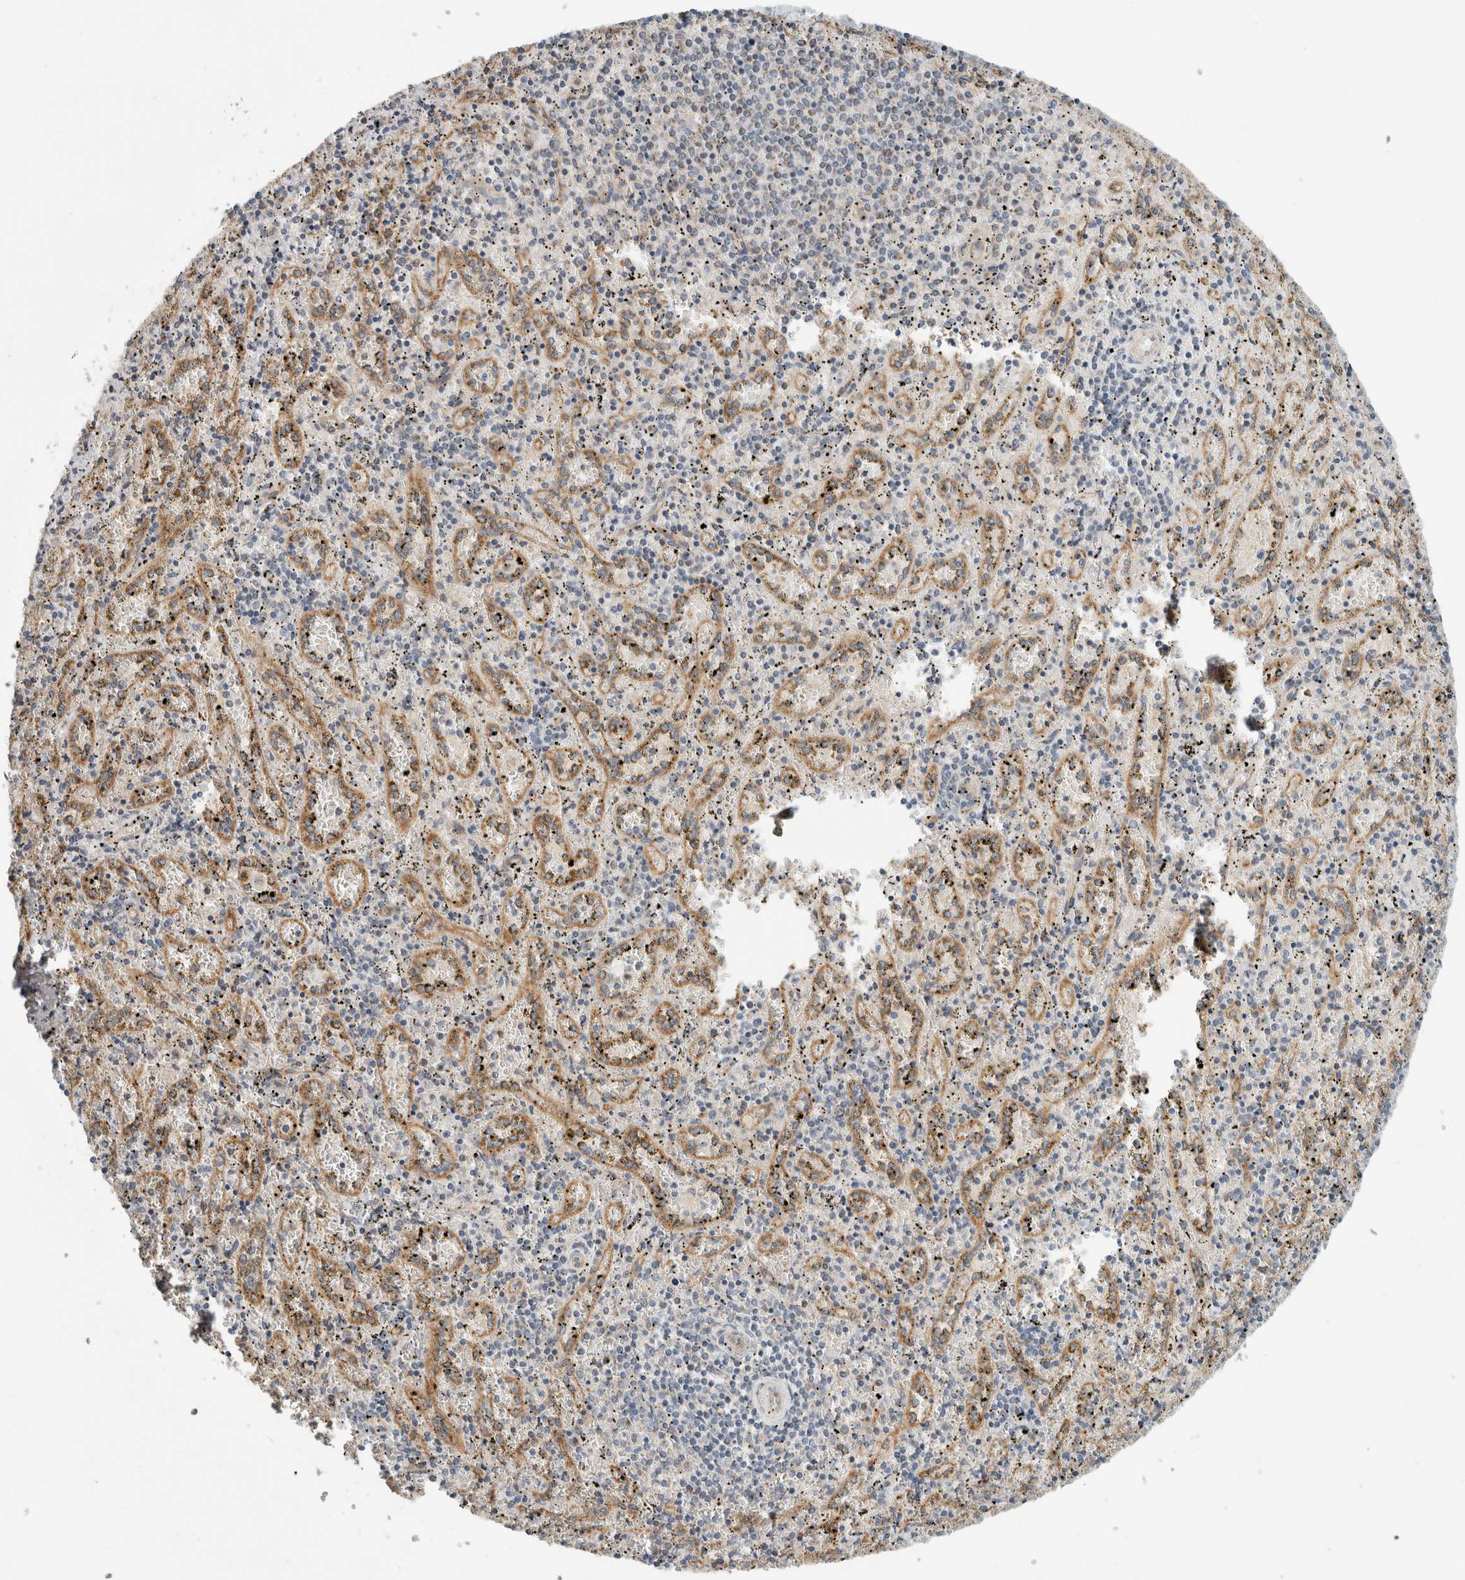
{"staining": {"intensity": "negative", "quantity": "none", "location": "none"}, "tissue": "spleen", "cell_type": "Cells in red pulp", "image_type": "normal", "snomed": [{"axis": "morphology", "description": "Normal tissue, NOS"}, {"axis": "topography", "description": "Spleen"}], "caption": "Immunohistochemistry photomicrograph of benign human spleen stained for a protein (brown), which exhibits no expression in cells in red pulp. (Stains: DAB (3,3'-diaminobenzidine) immunohistochemistry with hematoxylin counter stain, Microscopy: brightfield microscopy at high magnification).", "gene": "KPNA5", "patient": {"sex": "male", "age": 11}}